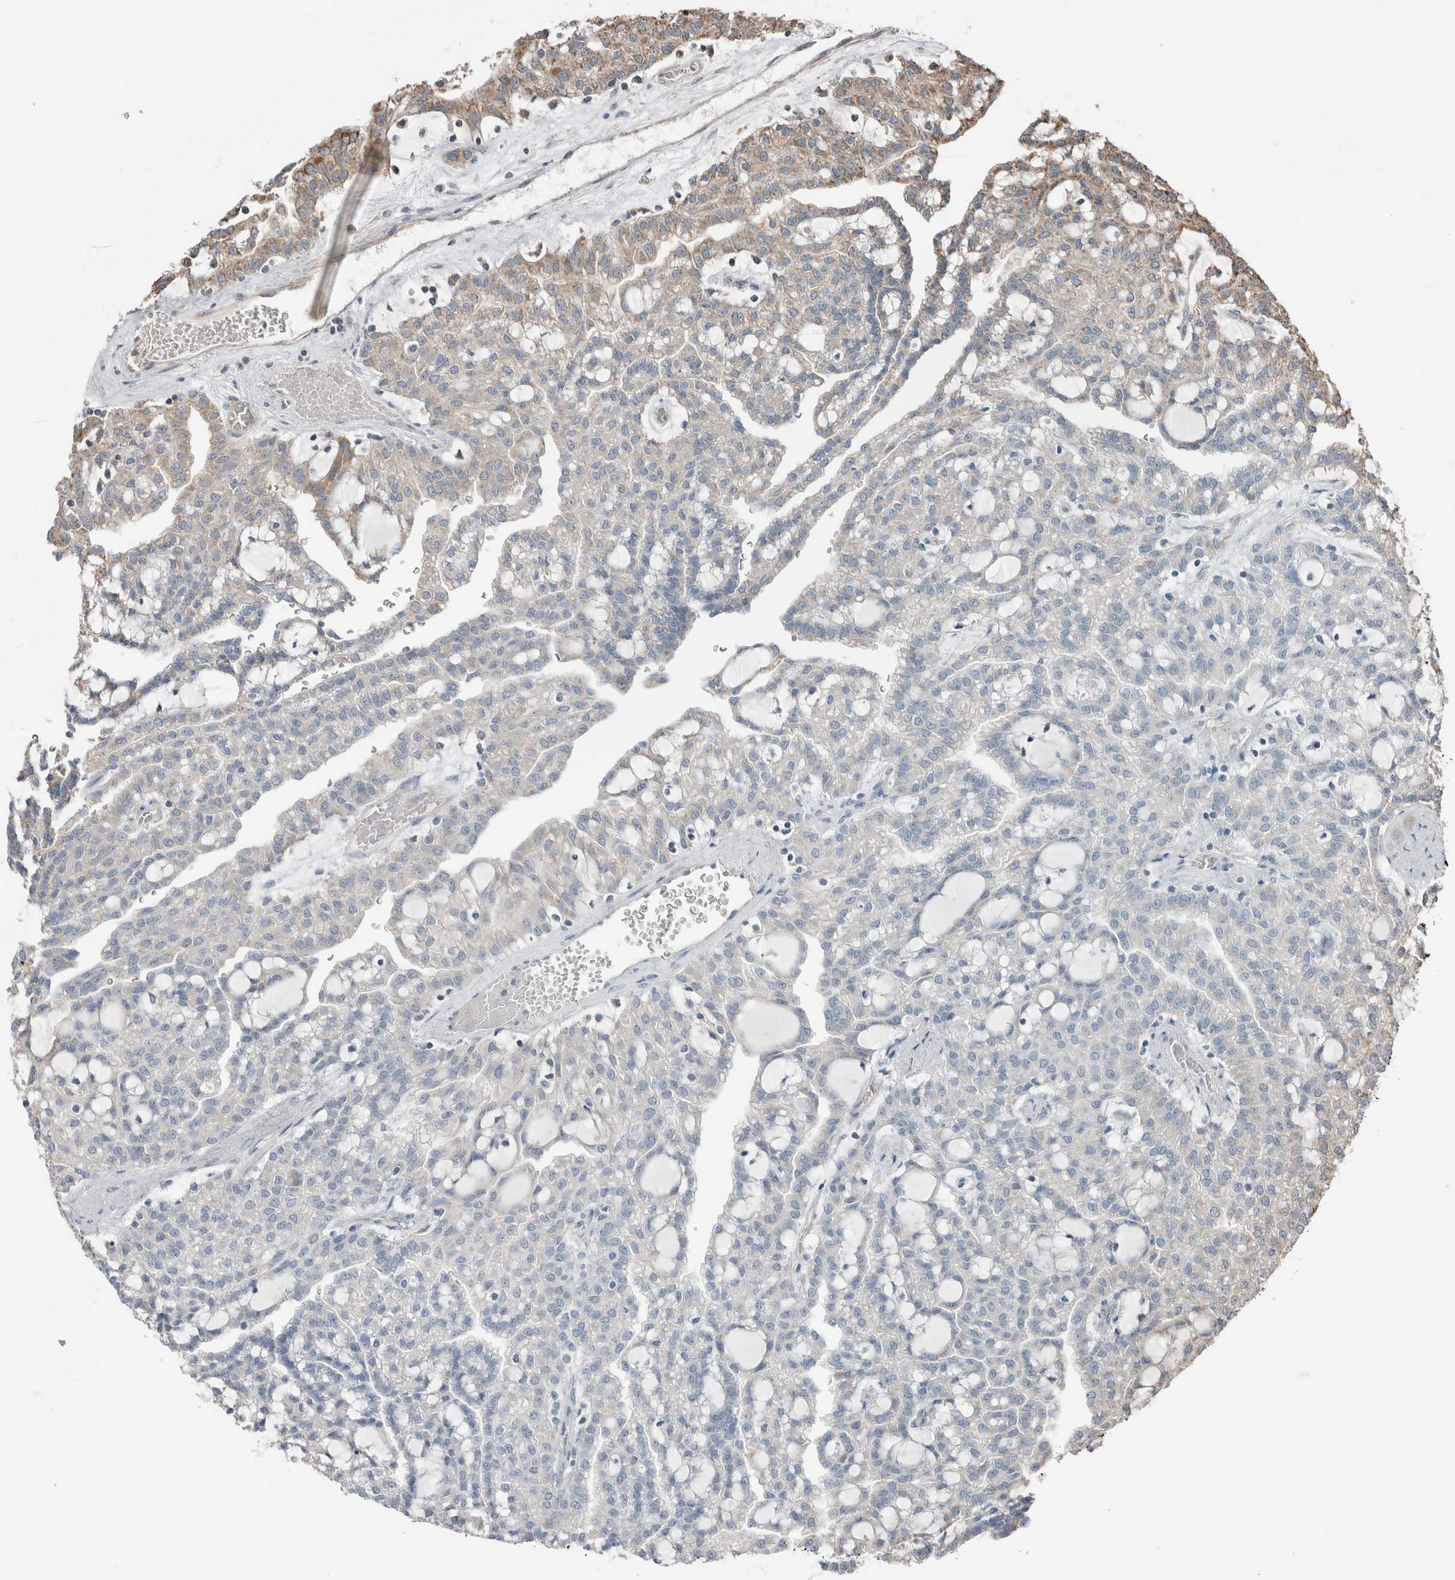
{"staining": {"intensity": "weak", "quantity": "<25%", "location": "cytoplasmic/membranous"}, "tissue": "renal cancer", "cell_type": "Tumor cells", "image_type": "cancer", "snomed": [{"axis": "morphology", "description": "Adenocarcinoma, NOS"}, {"axis": "topography", "description": "Kidney"}], "caption": "Image shows no protein staining in tumor cells of renal cancer (adenocarcinoma) tissue.", "gene": "KLK14", "patient": {"sex": "male", "age": 63}}